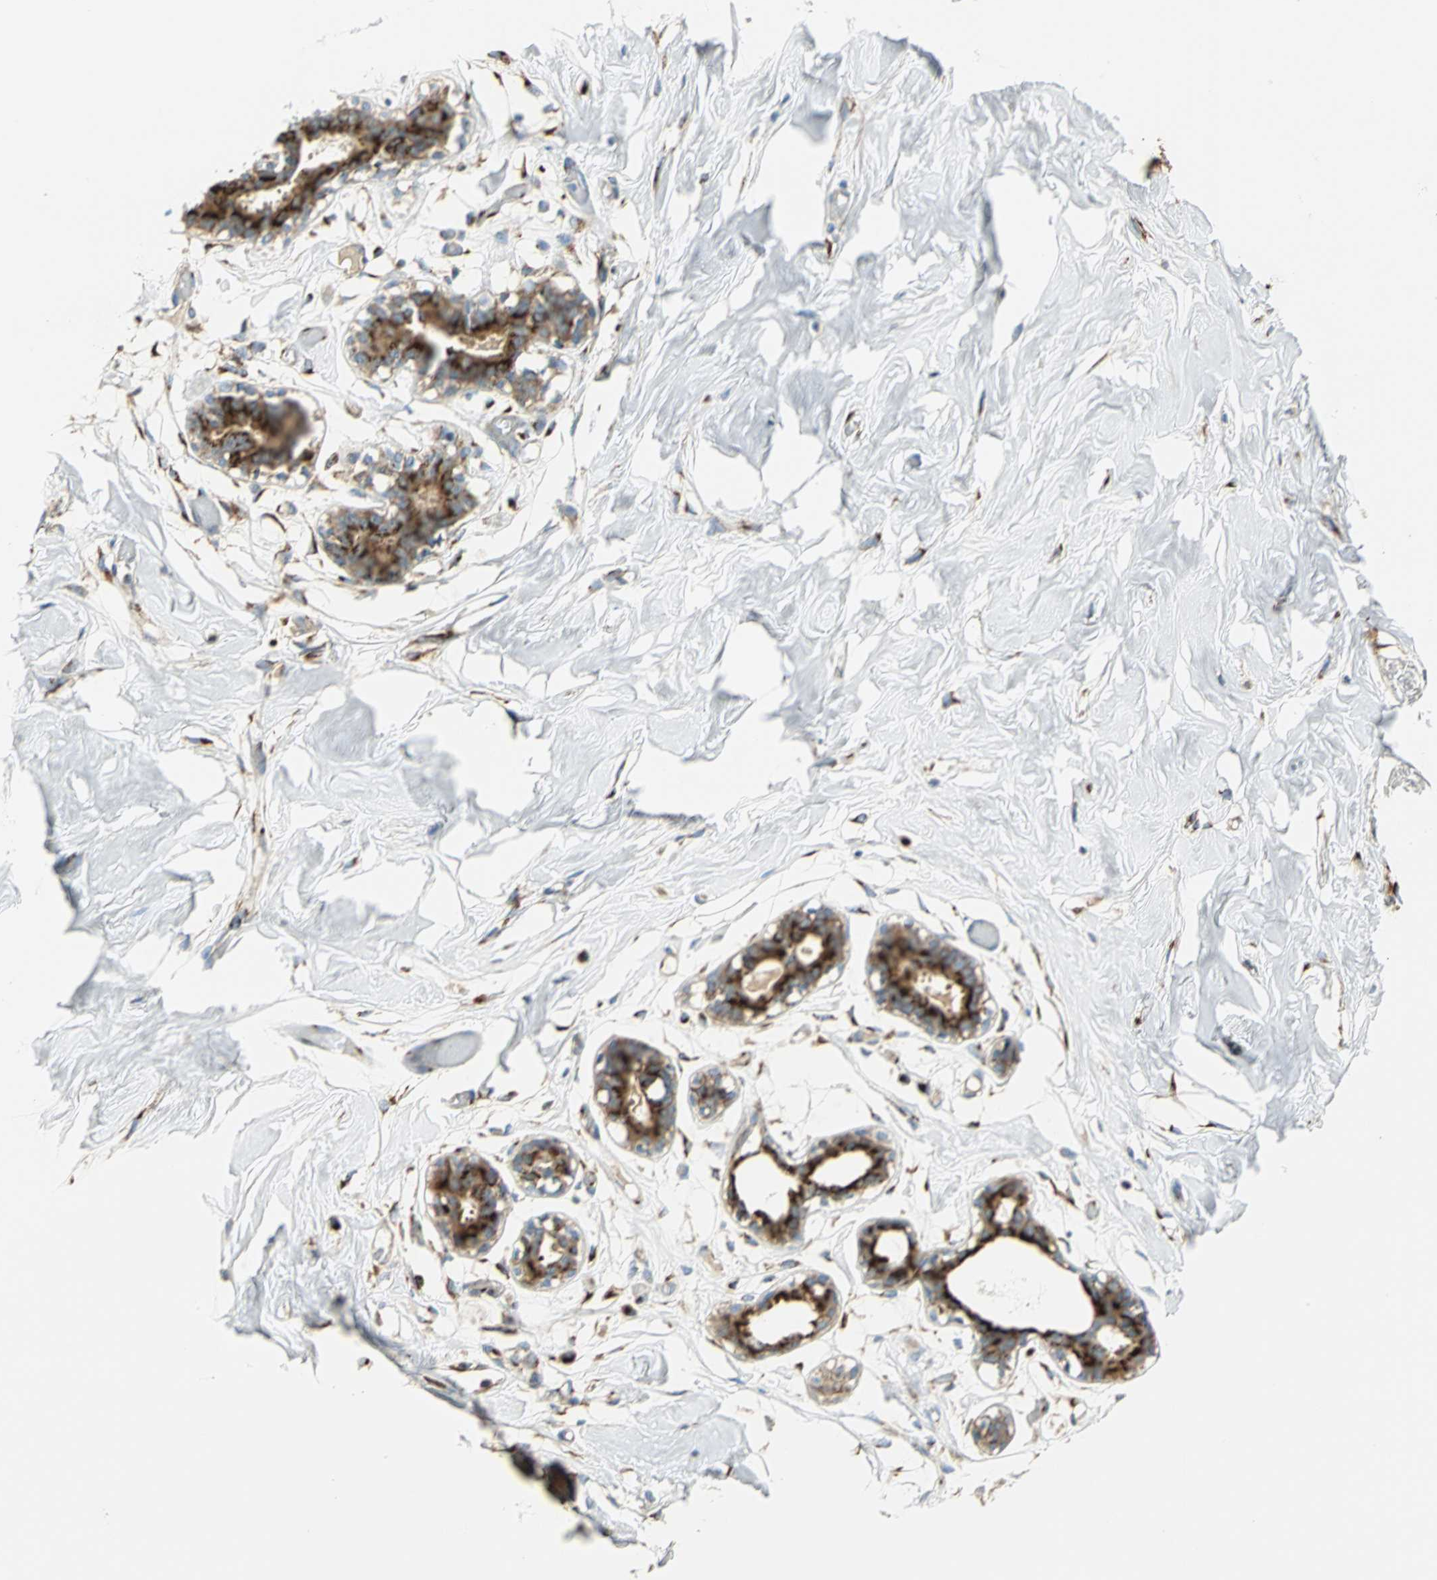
{"staining": {"intensity": "negative", "quantity": "none", "location": "none"}, "tissue": "breast", "cell_type": "Adipocytes", "image_type": "normal", "snomed": [{"axis": "morphology", "description": "Normal tissue, NOS"}, {"axis": "topography", "description": "Breast"}, {"axis": "topography", "description": "Adipose tissue"}], "caption": "High power microscopy histopathology image of an immunohistochemistry image of unremarkable breast, revealing no significant expression in adipocytes. (DAB immunohistochemistry with hematoxylin counter stain).", "gene": "GPR3", "patient": {"sex": "female", "age": 25}}